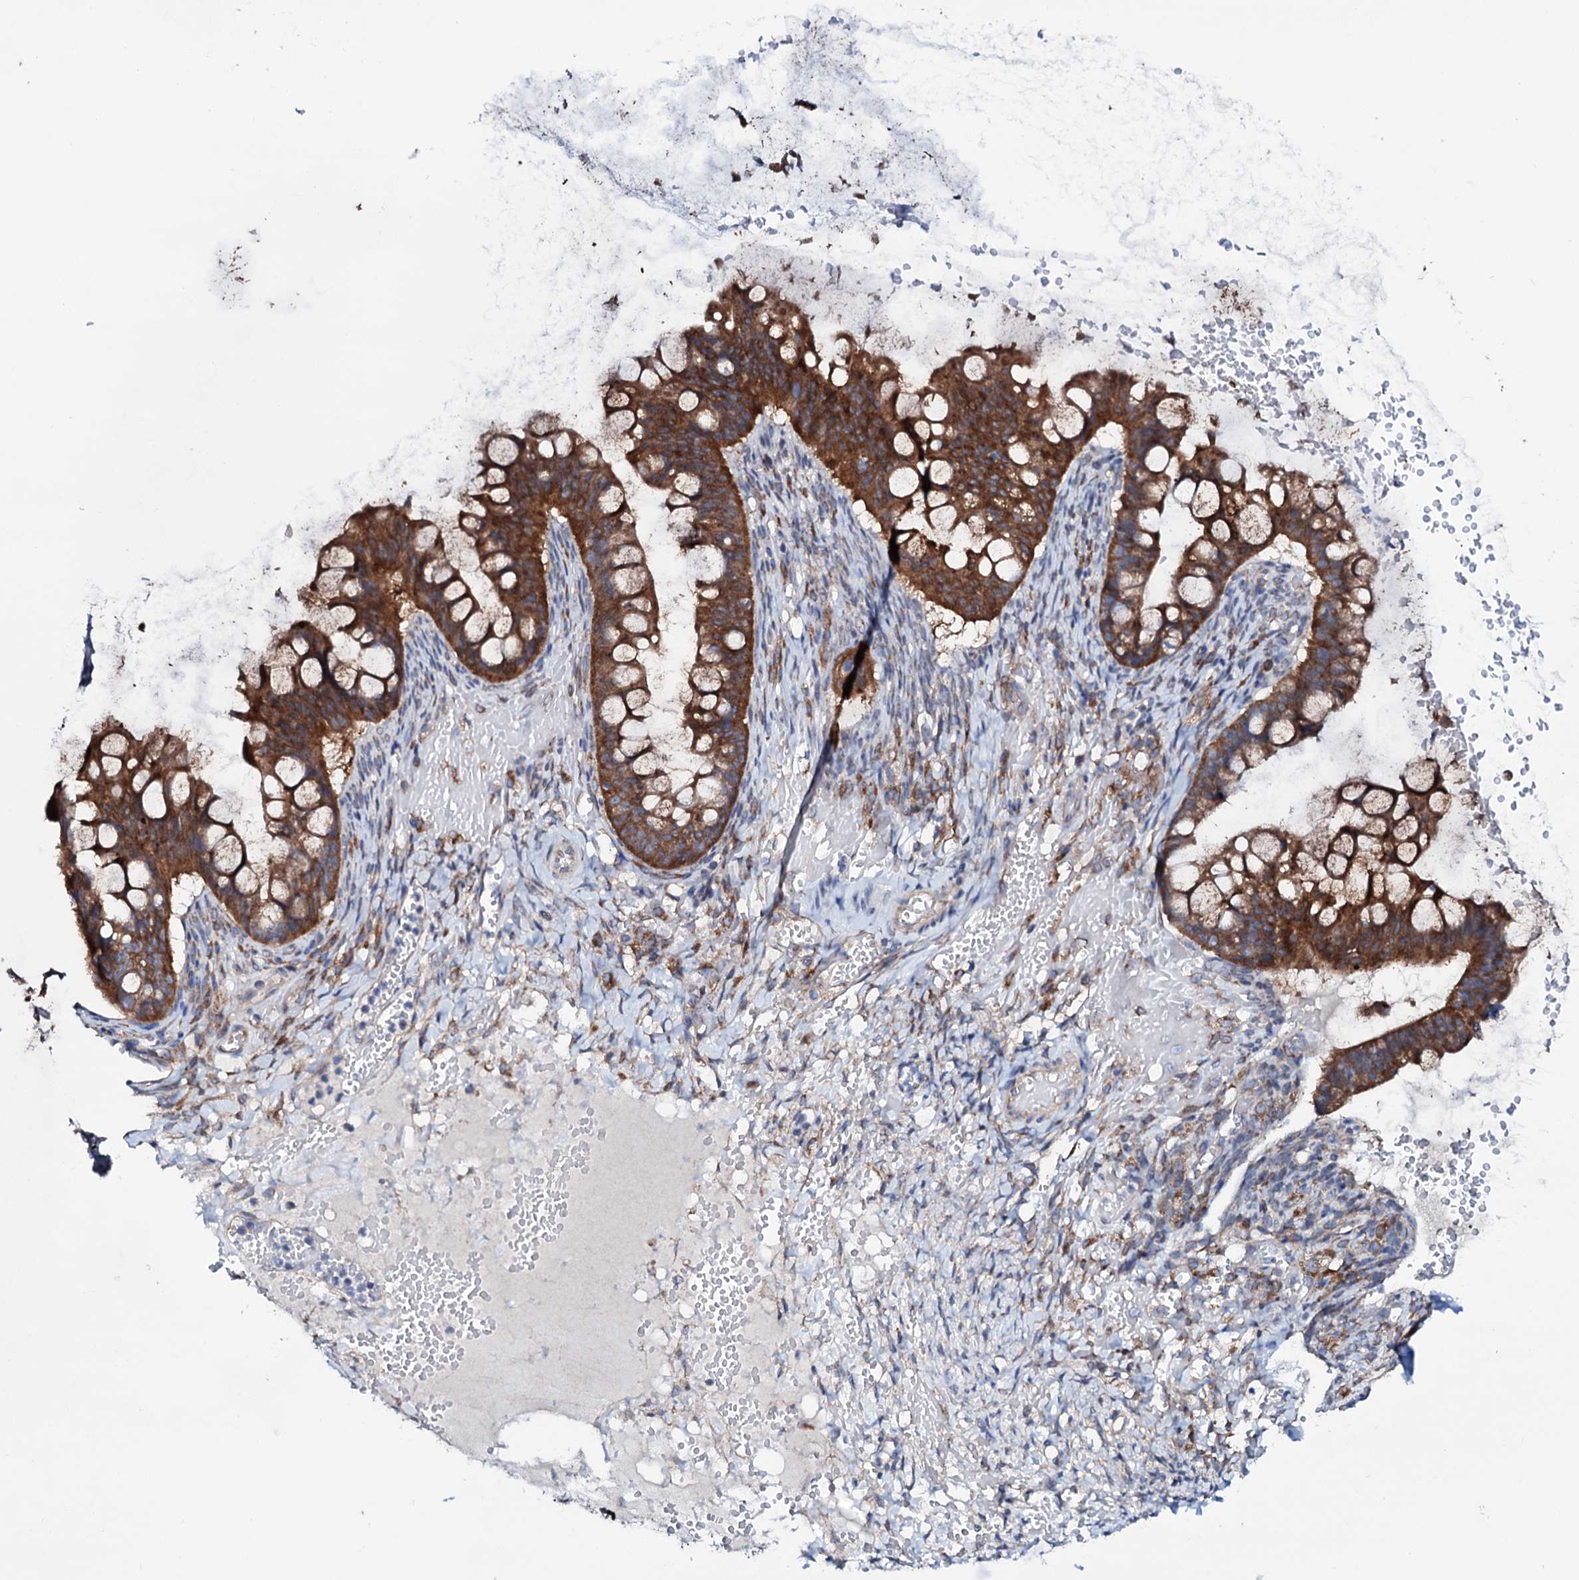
{"staining": {"intensity": "strong", "quantity": ">75%", "location": "cytoplasmic/membranous"}, "tissue": "ovarian cancer", "cell_type": "Tumor cells", "image_type": "cancer", "snomed": [{"axis": "morphology", "description": "Cystadenocarcinoma, mucinous, NOS"}, {"axis": "topography", "description": "Ovary"}], "caption": "Immunohistochemistry (IHC) (DAB) staining of ovarian cancer (mucinous cystadenocarcinoma) shows strong cytoplasmic/membranous protein positivity in approximately >75% of tumor cells.", "gene": "STARD13", "patient": {"sex": "female", "age": 73}}